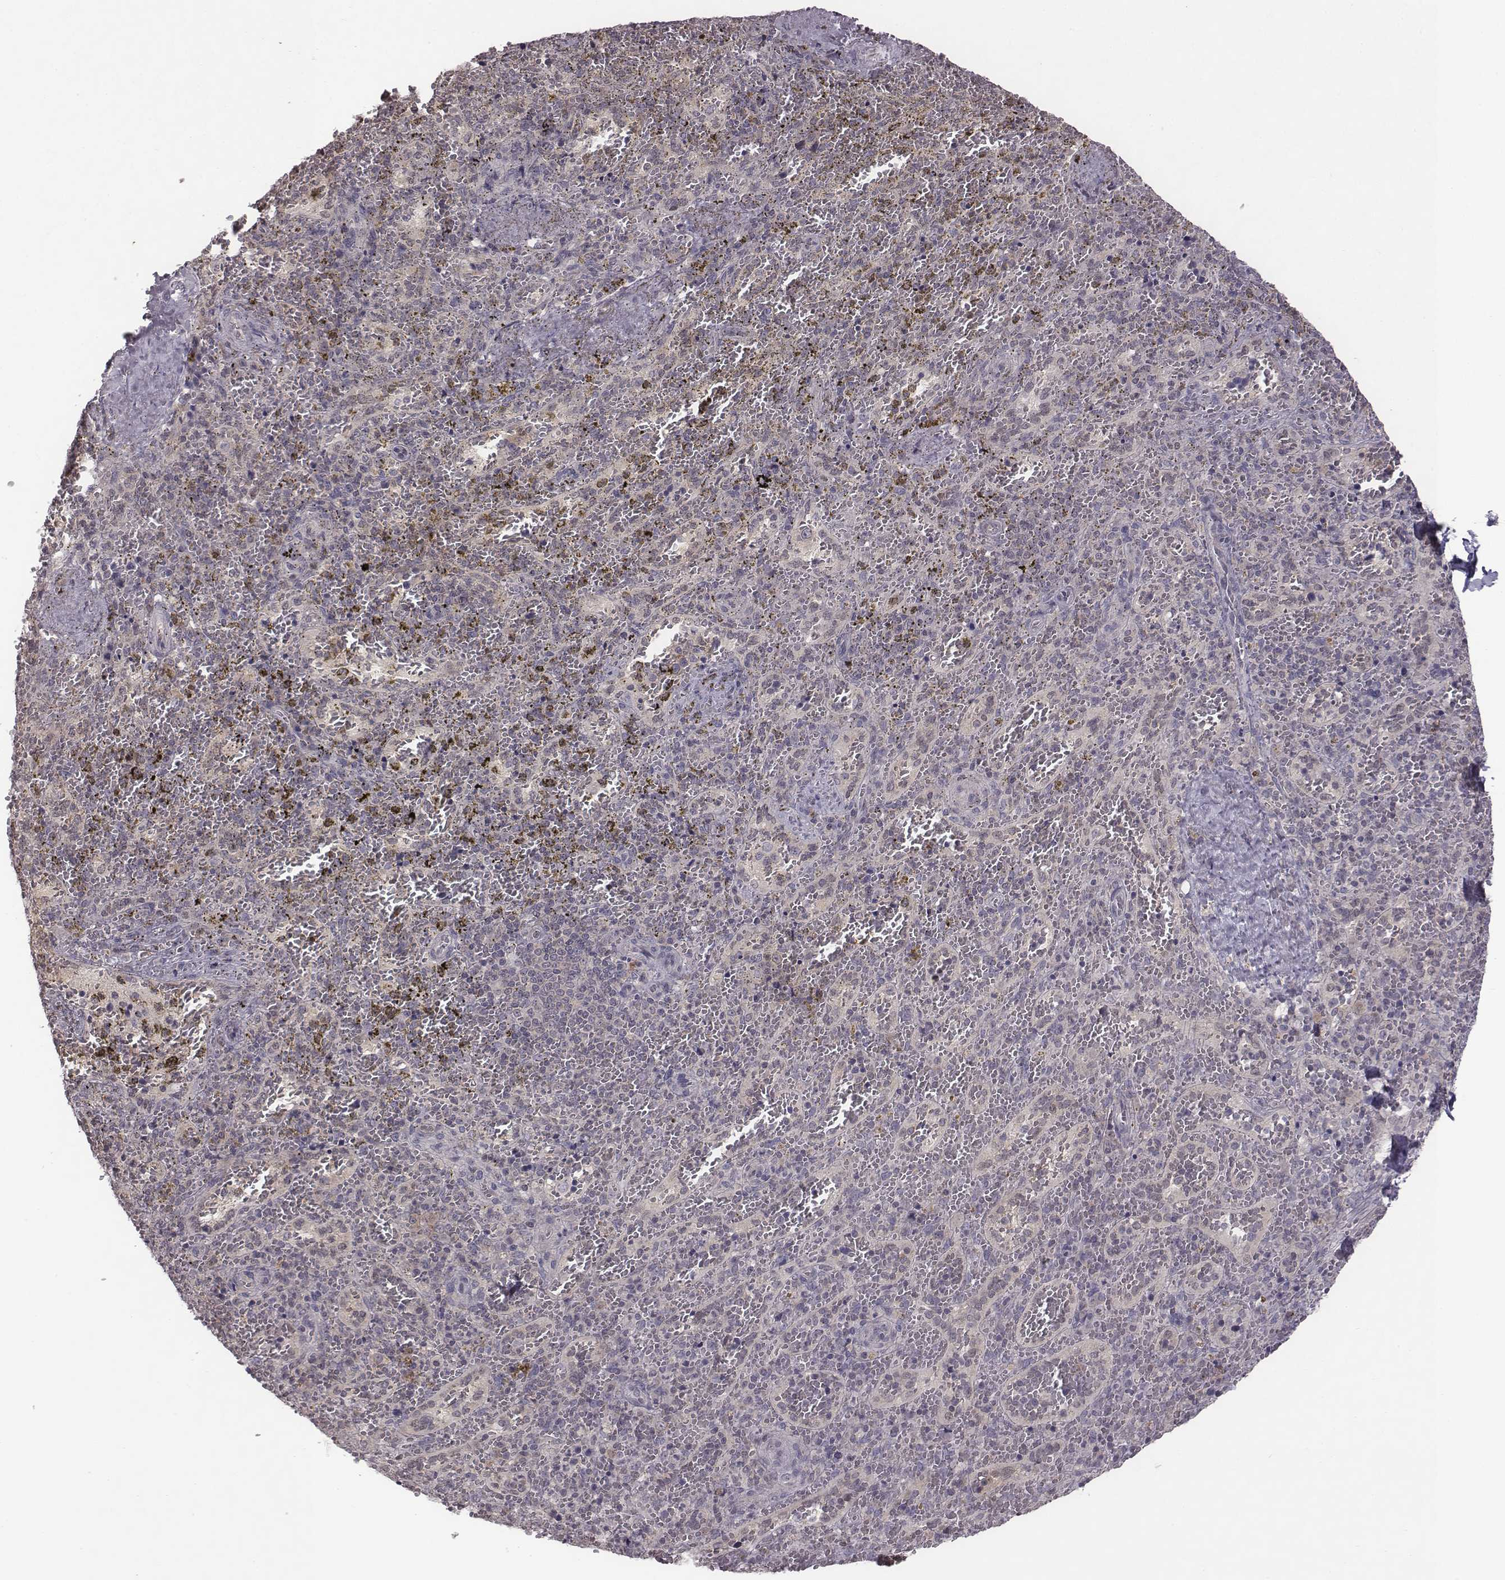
{"staining": {"intensity": "negative", "quantity": "none", "location": "none"}, "tissue": "spleen", "cell_type": "Cells in red pulp", "image_type": "normal", "snomed": [{"axis": "morphology", "description": "Normal tissue, NOS"}, {"axis": "topography", "description": "Spleen"}], "caption": "This is an IHC photomicrograph of unremarkable human spleen. There is no expression in cells in red pulp.", "gene": "BICDL1", "patient": {"sex": "female", "age": 50}}